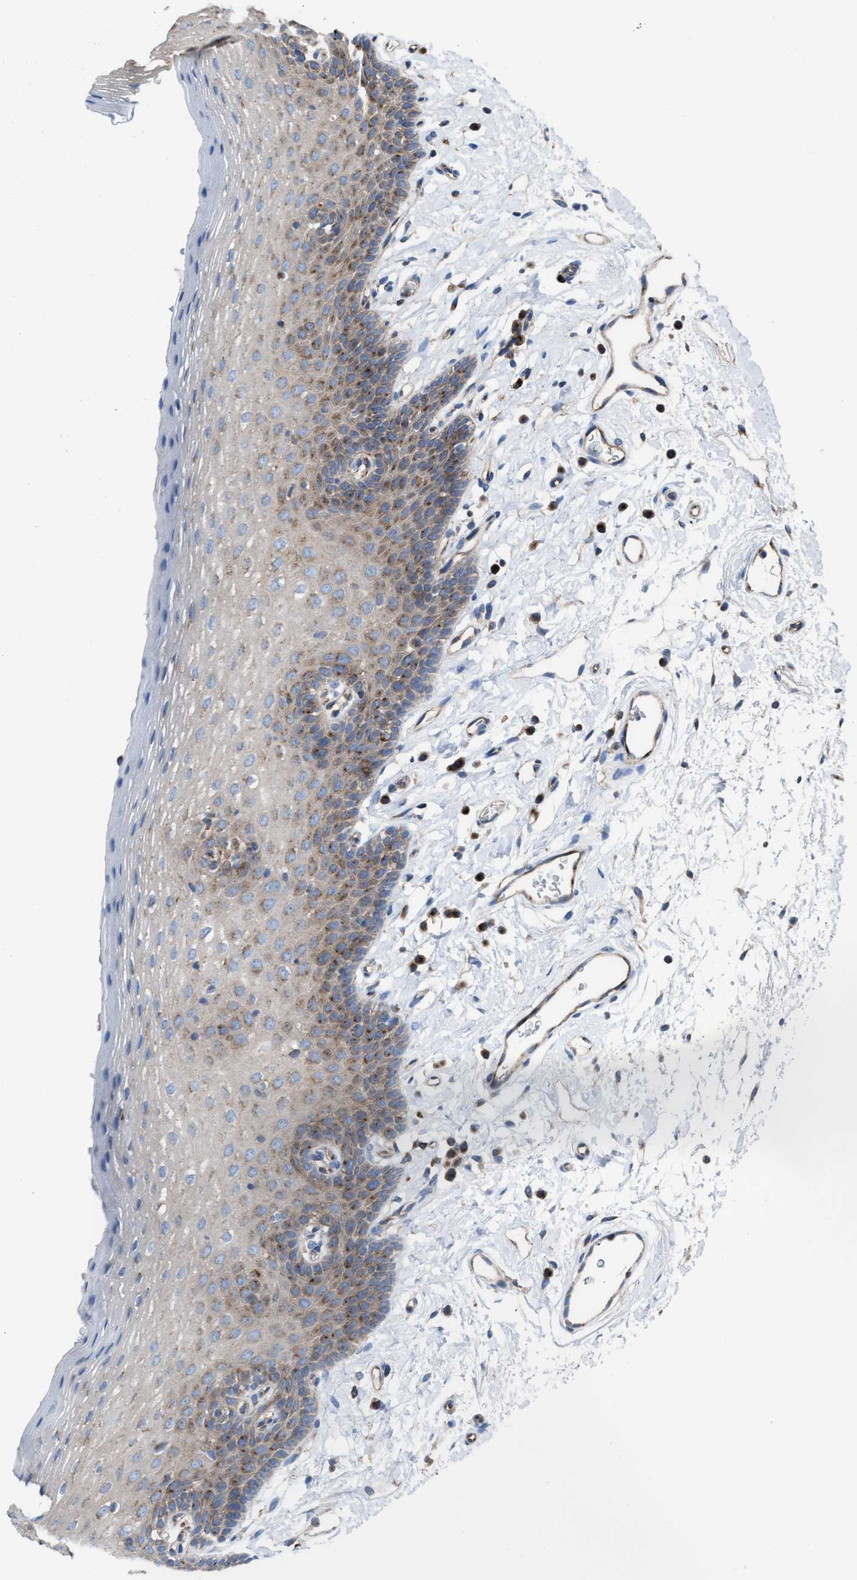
{"staining": {"intensity": "moderate", "quantity": "25%-75%", "location": "cytoplasmic/membranous"}, "tissue": "oral mucosa", "cell_type": "Squamous epithelial cells", "image_type": "normal", "snomed": [{"axis": "morphology", "description": "Normal tissue, NOS"}, {"axis": "topography", "description": "Oral tissue"}], "caption": "Protein staining of normal oral mucosa exhibits moderate cytoplasmic/membranous staining in about 25%-75% of squamous epithelial cells. (brown staining indicates protein expression, while blue staining denotes nuclei).", "gene": "NYAP1", "patient": {"sex": "male", "age": 66}}